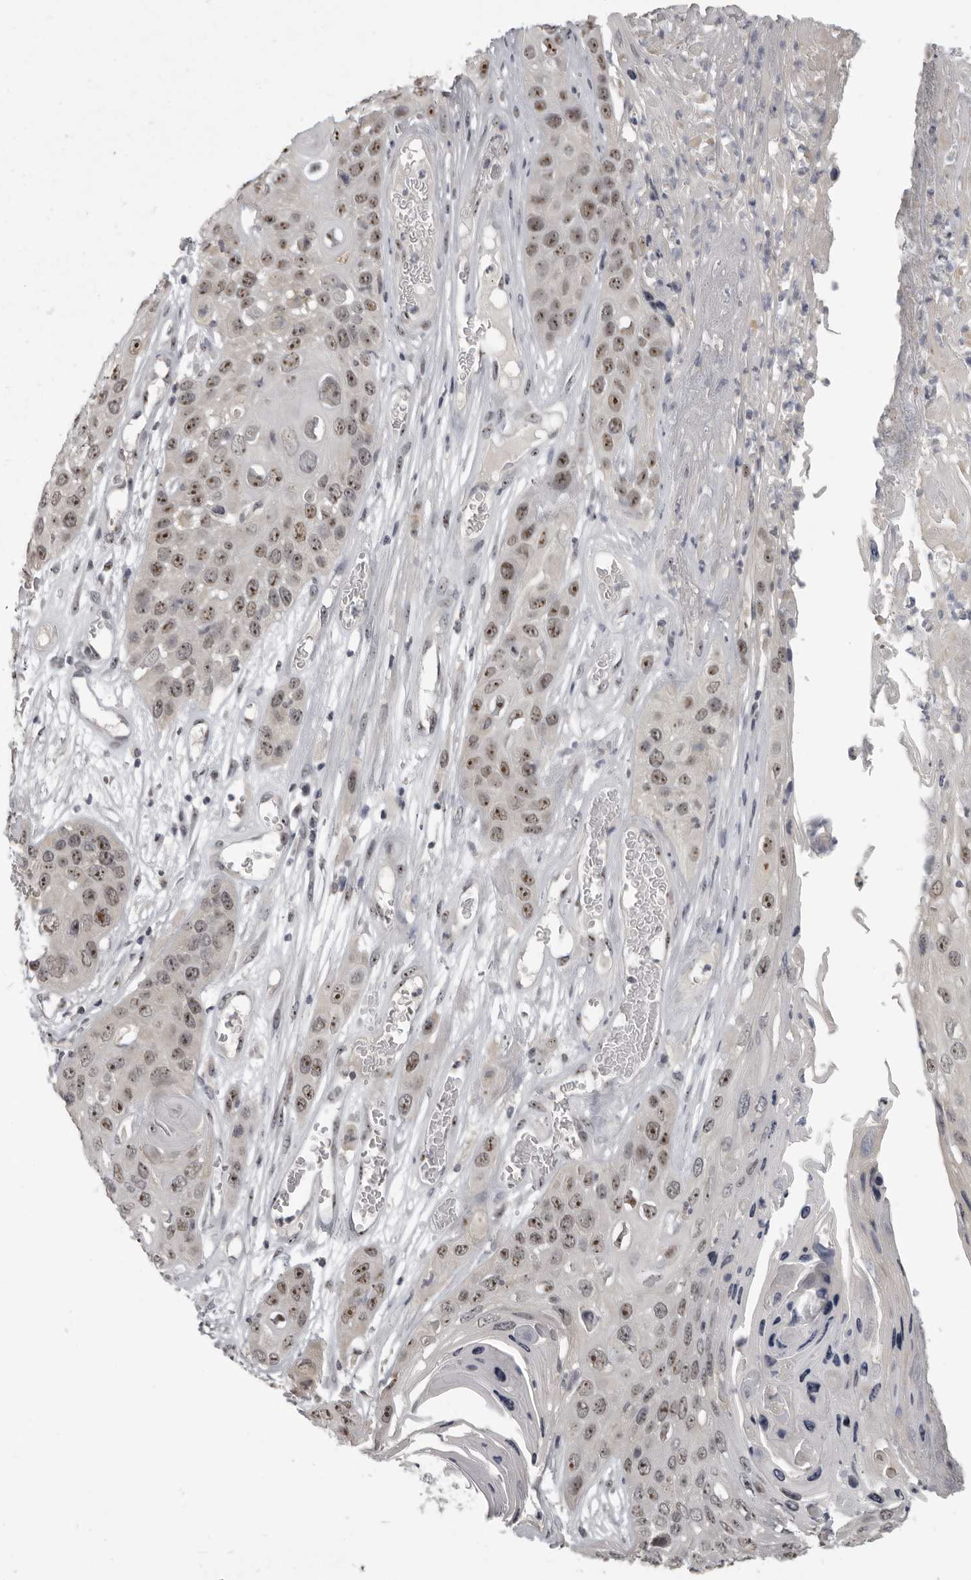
{"staining": {"intensity": "moderate", "quantity": ">75%", "location": "nuclear"}, "tissue": "skin cancer", "cell_type": "Tumor cells", "image_type": "cancer", "snomed": [{"axis": "morphology", "description": "Squamous cell carcinoma, NOS"}, {"axis": "topography", "description": "Skin"}], "caption": "Skin cancer (squamous cell carcinoma) tissue exhibits moderate nuclear staining in approximately >75% of tumor cells, visualized by immunohistochemistry. (IHC, brightfield microscopy, high magnification).", "gene": "MRTO4", "patient": {"sex": "male", "age": 55}}